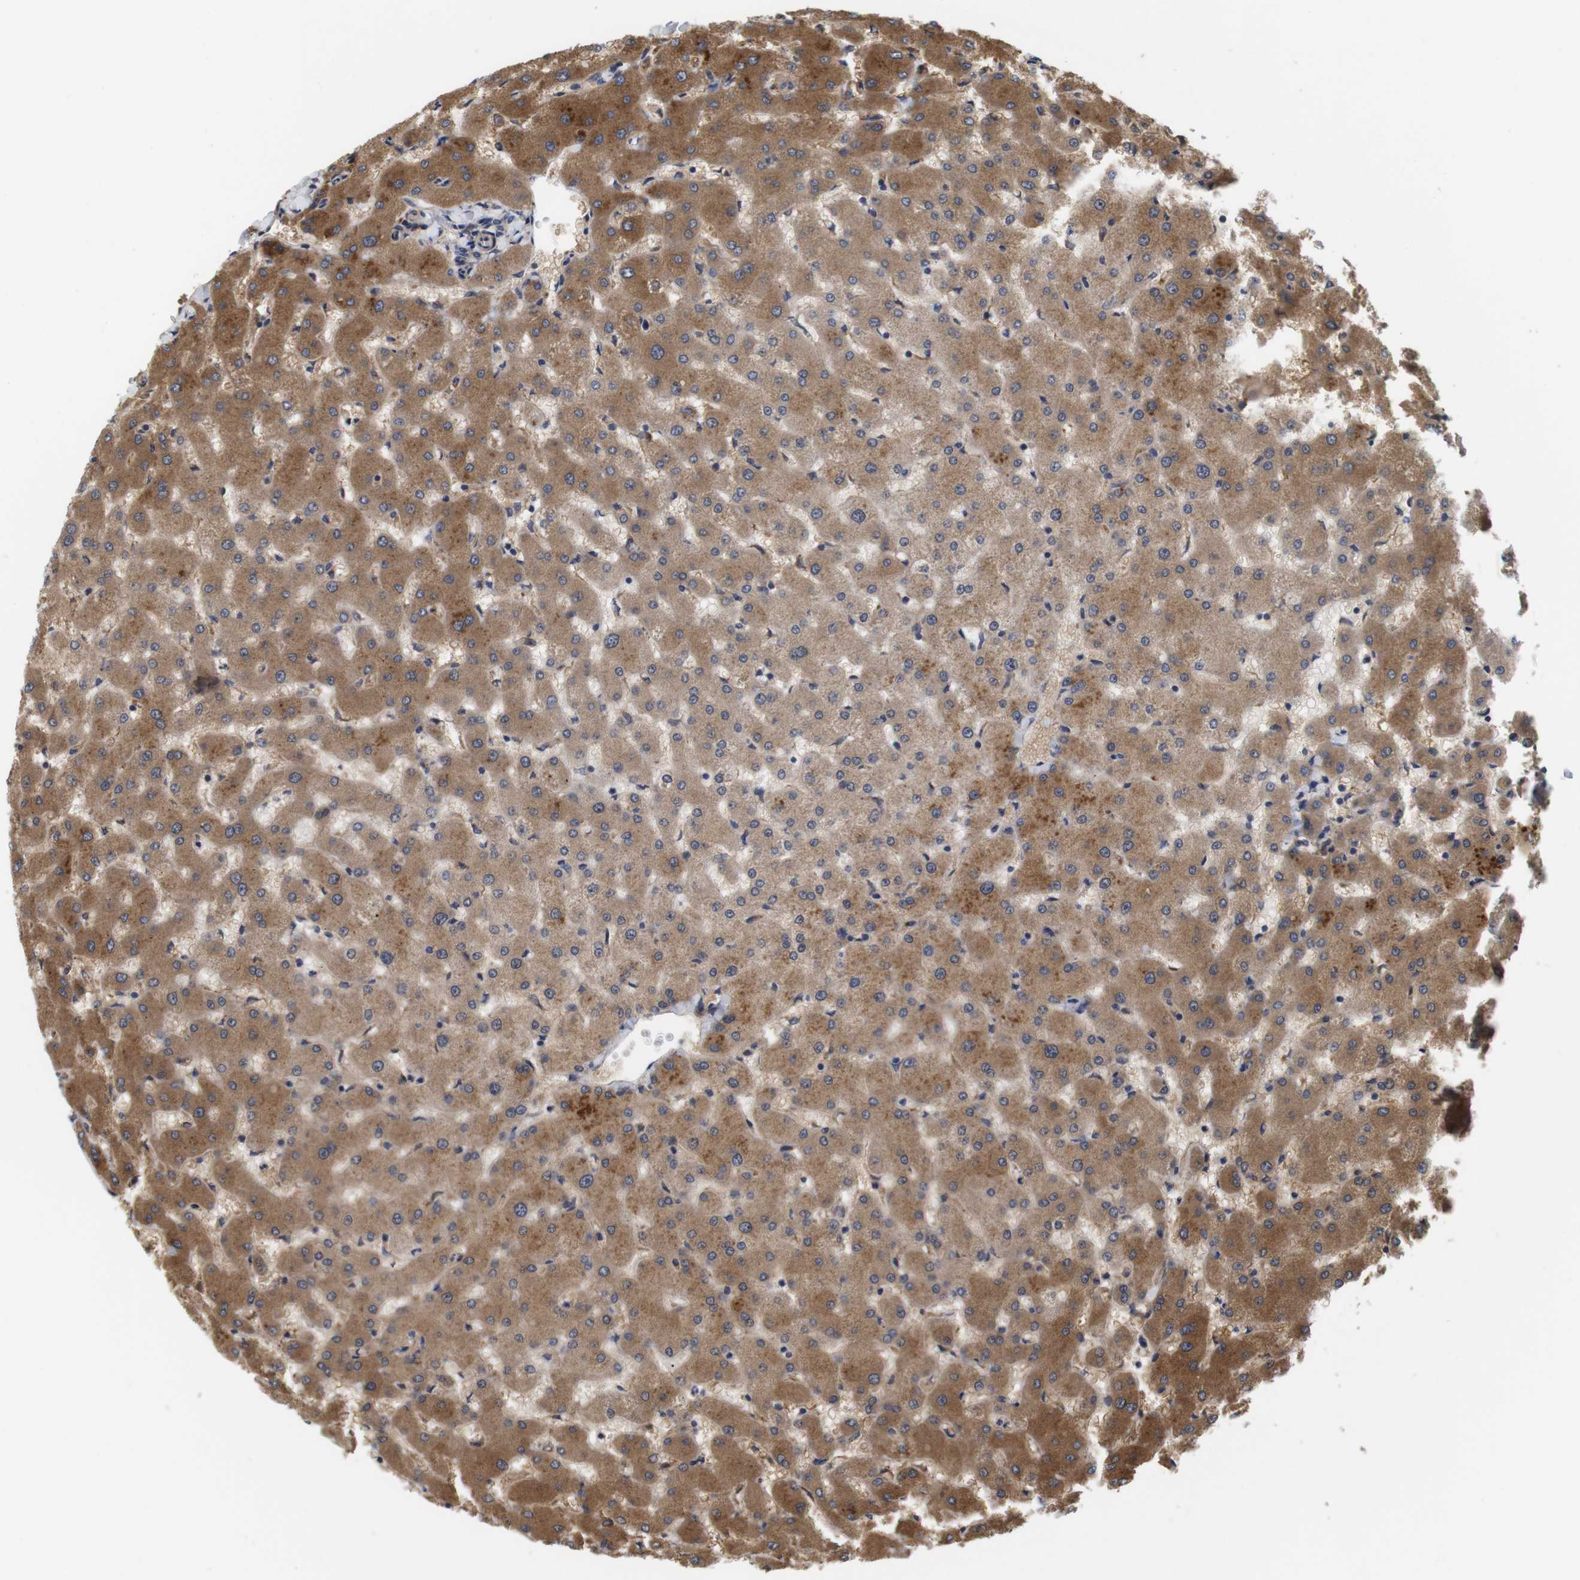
{"staining": {"intensity": "negative", "quantity": "none", "location": "none"}, "tissue": "liver", "cell_type": "Cholangiocytes", "image_type": "normal", "snomed": [{"axis": "morphology", "description": "Normal tissue, NOS"}, {"axis": "topography", "description": "Liver"}], "caption": "This image is of normal liver stained with immunohistochemistry to label a protein in brown with the nuclei are counter-stained blue. There is no positivity in cholangiocytes.", "gene": "SPRY3", "patient": {"sex": "female", "age": 63}}